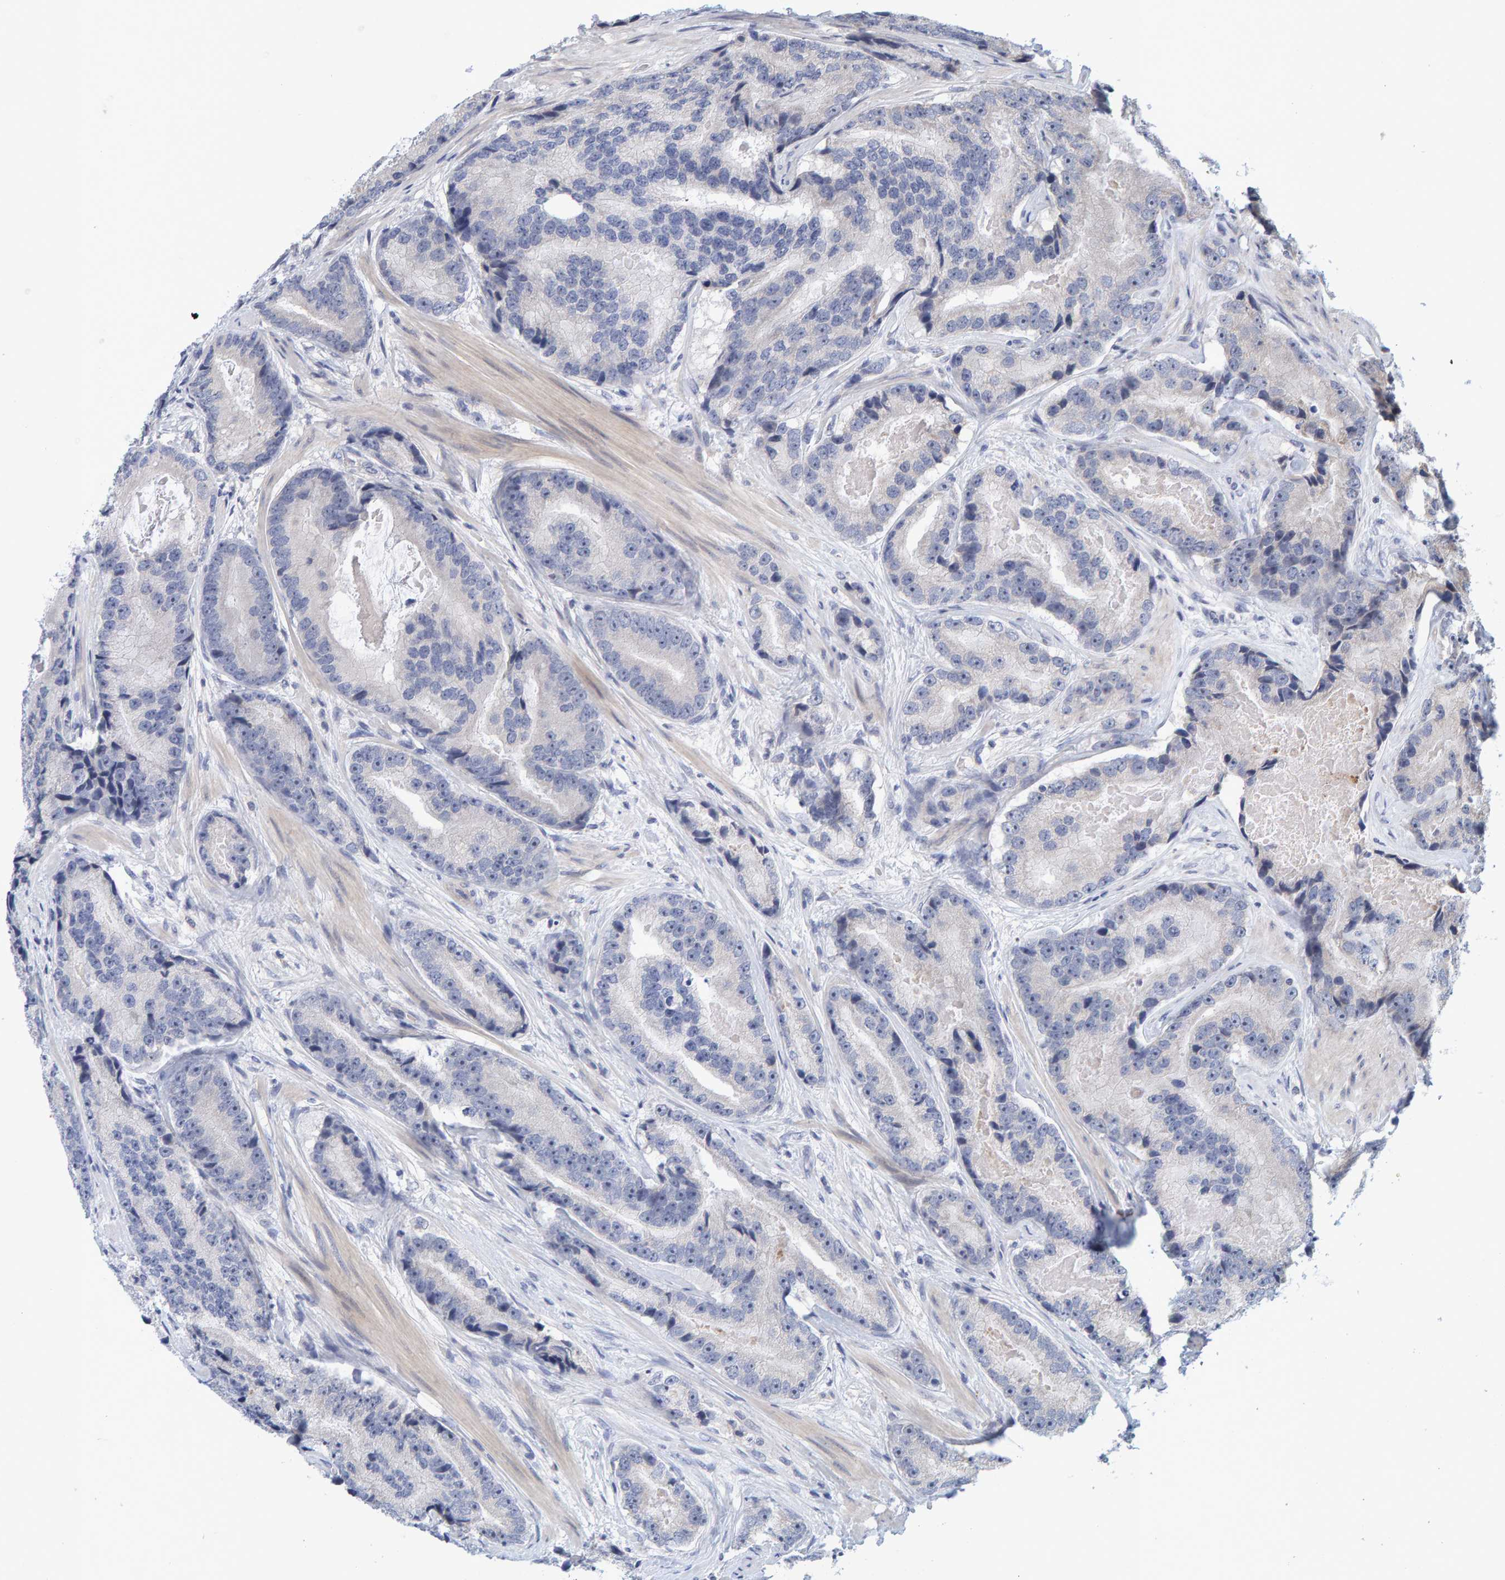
{"staining": {"intensity": "negative", "quantity": "none", "location": "none"}, "tissue": "prostate cancer", "cell_type": "Tumor cells", "image_type": "cancer", "snomed": [{"axis": "morphology", "description": "Adenocarcinoma, High grade"}, {"axis": "topography", "description": "Prostate"}], "caption": "Immunohistochemical staining of human prostate cancer reveals no significant expression in tumor cells.", "gene": "ZNF77", "patient": {"sex": "male", "age": 55}}